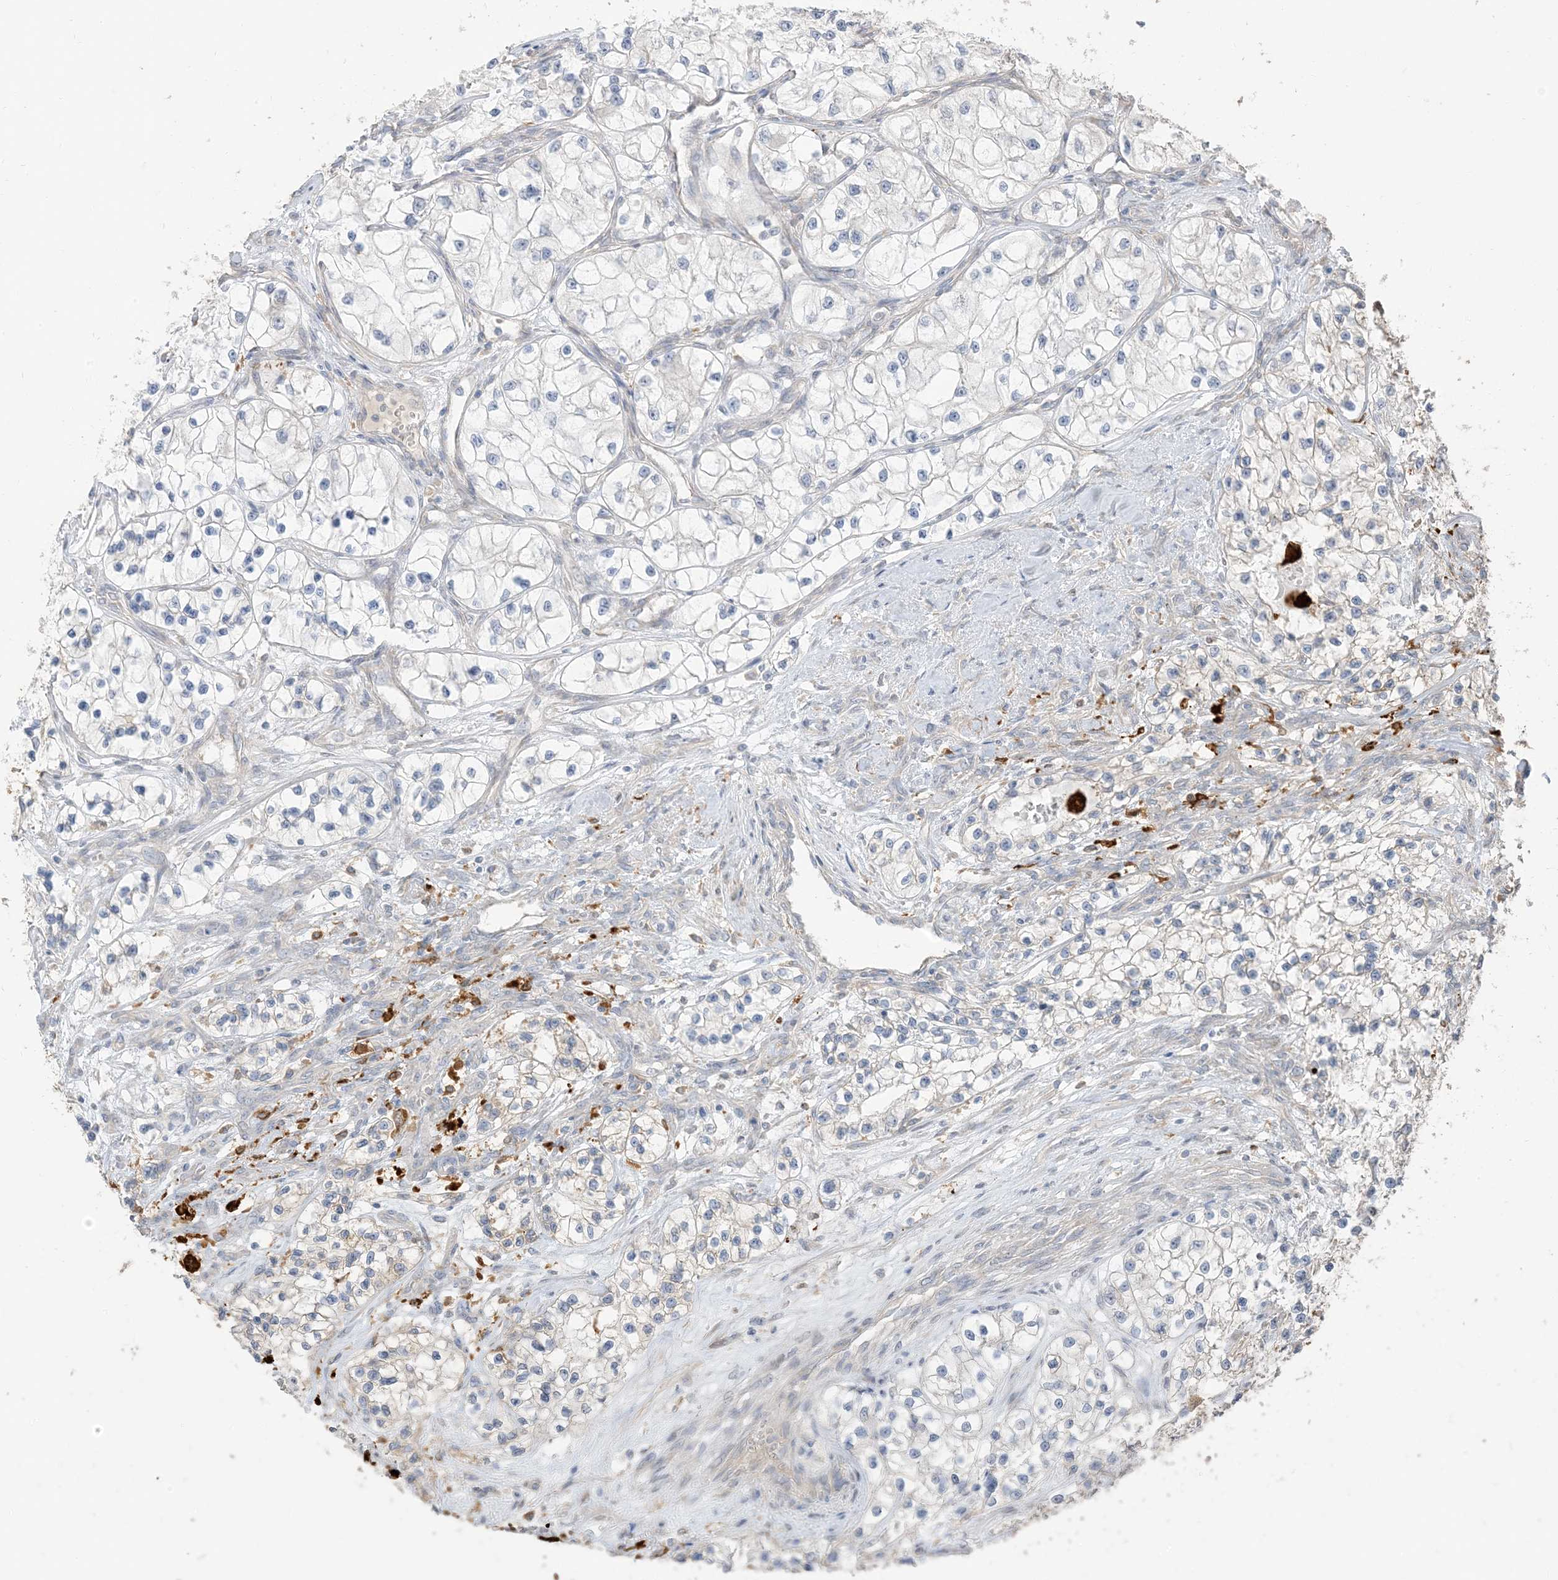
{"staining": {"intensity": "negative", "quantity": "none", "location": "none"}, "tissue": "renal cancer", "cell_type": "Tumor cells", "image_type": "cancer", "snomed": [{"axis": "morphology", "description": "Adenocarcinoma, NOS"}, {"axis": "topography", "description": "Kidney"}], "caption": "Immunohistochemistry of renal cancer displays no positivity in tumor cells. (DAB (3,3'-diaminobenzidine) immunohistochemistry (IHC), high magnification).", "gene": "RNF175", "patient": {"sex": "female", "age": 57}}